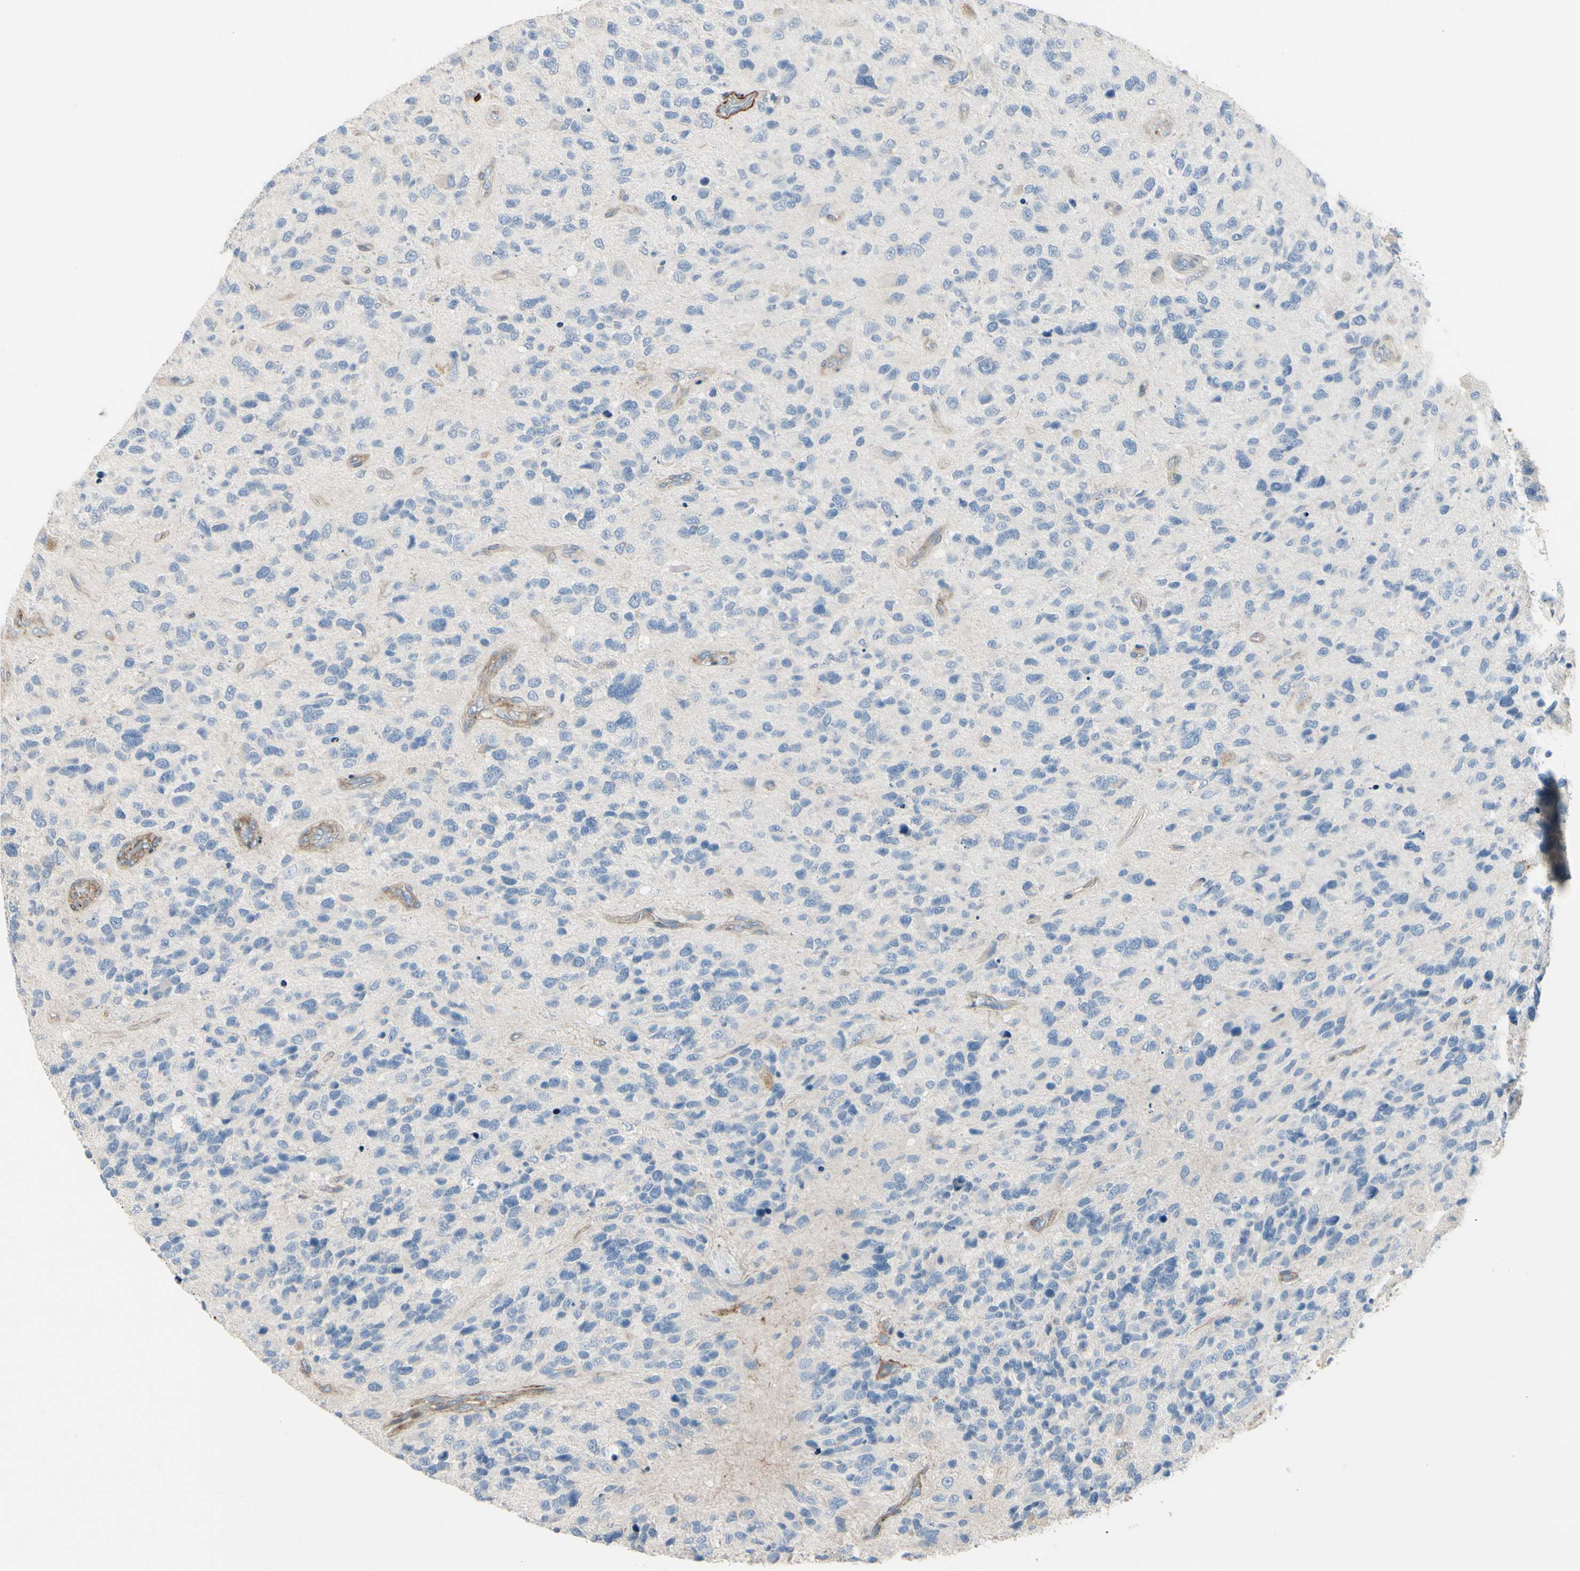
{"staining": {"intensity": "negative", "quantity": "none", "location": "none"}, "tissue": "glioma", "cell_type": "Tumor cells", "image_type": "cancer", "snomed": [{"axis": "morphology", "description": "Glioma, malignant, High grade"}, {"axis": "topography", "description": "Brain"}], "caption": "The photomicrograph demonstrates no significant staining in tumor cells of glioma. (DAB immunohistochemistry with hematoxylin counter stain).", "gene": "TPM1", "patient": {"sex": "female", "age": 58}}